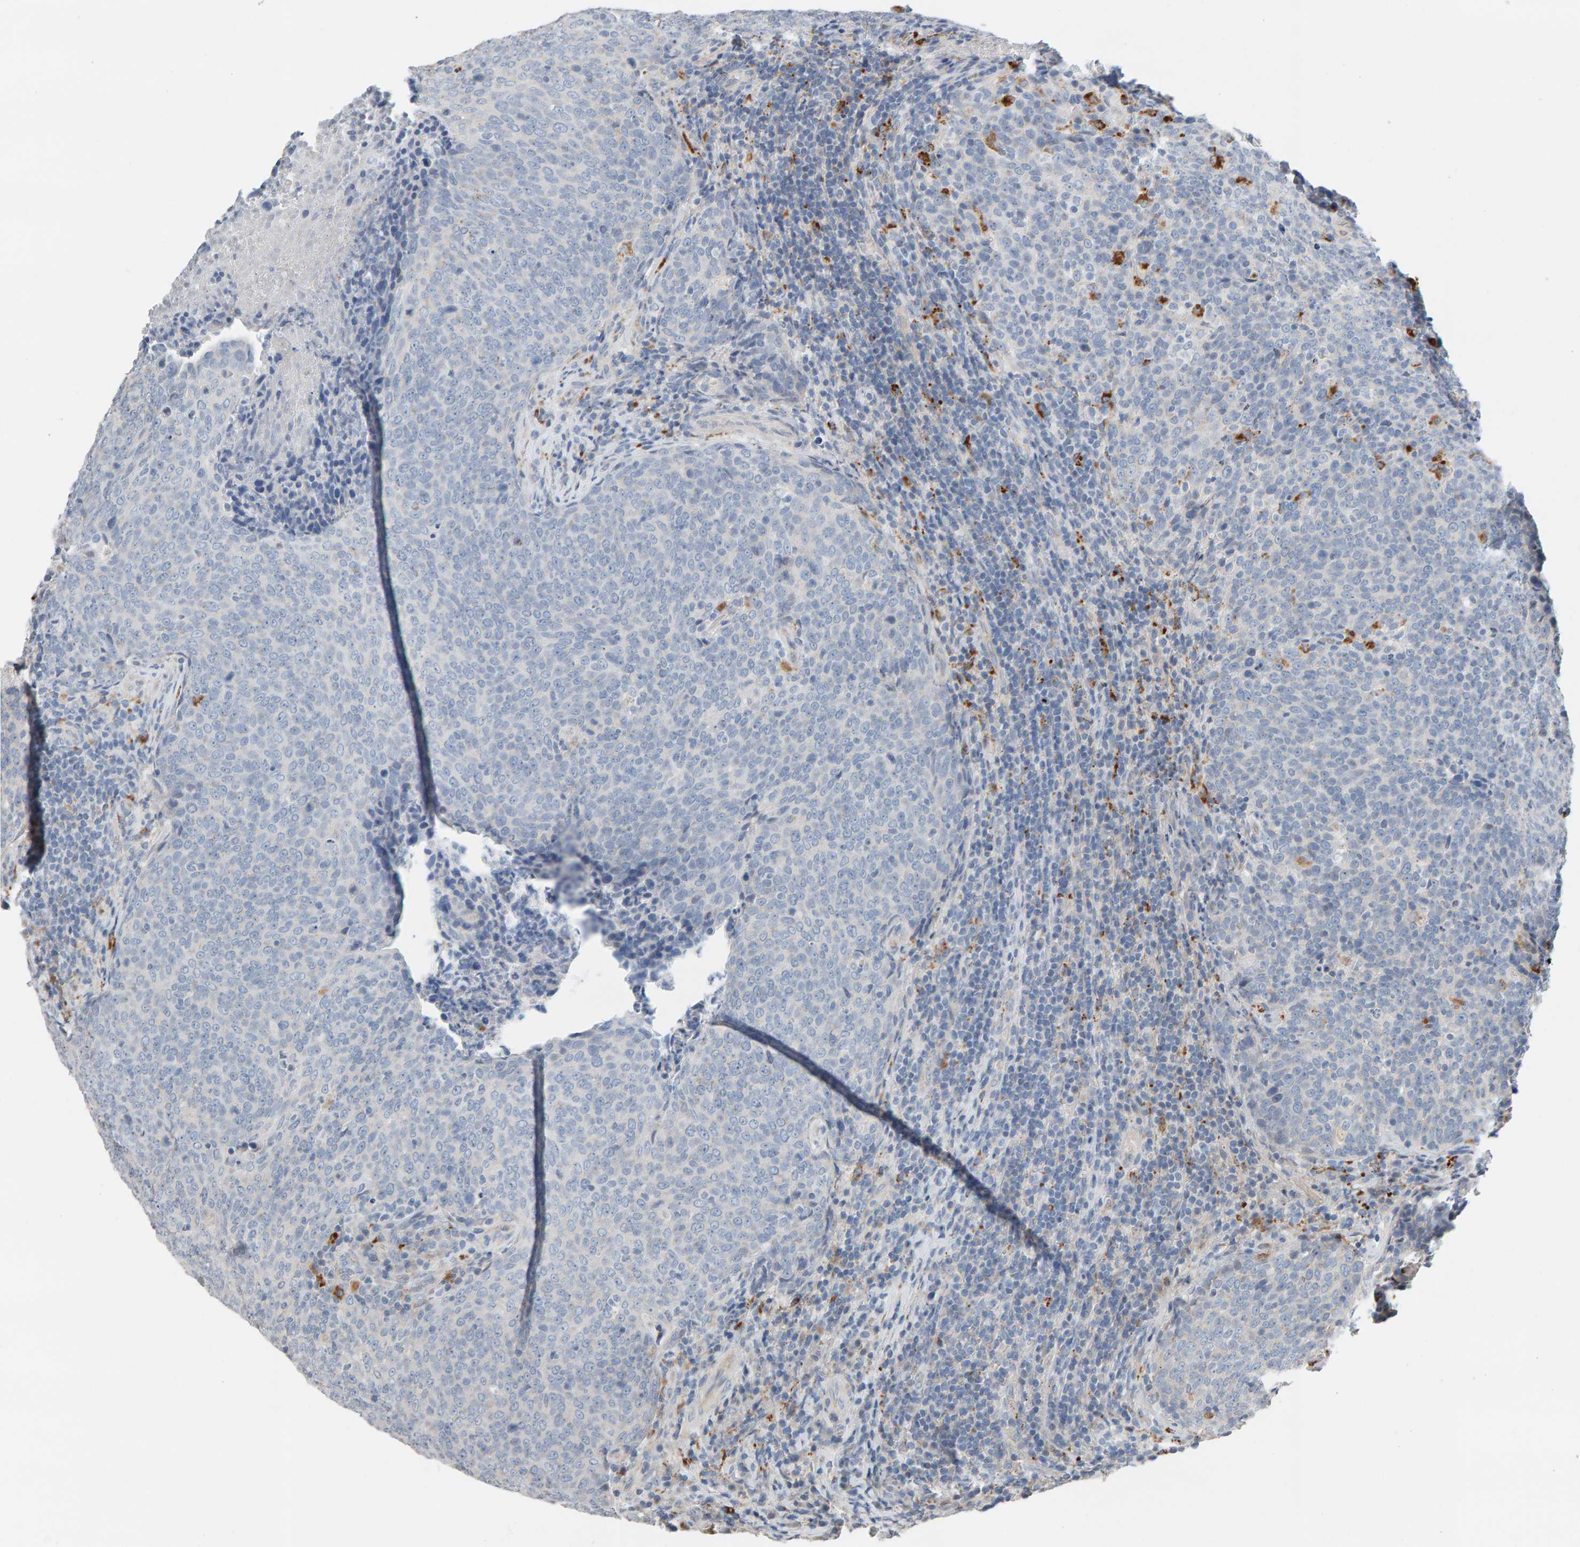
{"staining": {"intensity": "negative", "quantity": "none", "location": "none"}, "tissue": "head and neck cancer", "cell_type": "Tumor cells", "image_type": "cancer", "snomed": [{"axis": "morphology", "description": "Squamous cell carcinoma, NOS"}, {"axis": "morphology", "description": "Squamous cell carcinoma, metastatic, NOS"}, {"axis": "topography", "description": "Lymph node"}, {"axis": "topography", "description": "Head-Neck"}], "caption": "High power microscopy photomicrograph of an IHC photomicrograph of head and neck cancer (metastatic squamous cell carcinoma), revealing no significant staining in tumor cells.", "gene": "IPPK", "patient": {"sex": "male", "age": 62}}